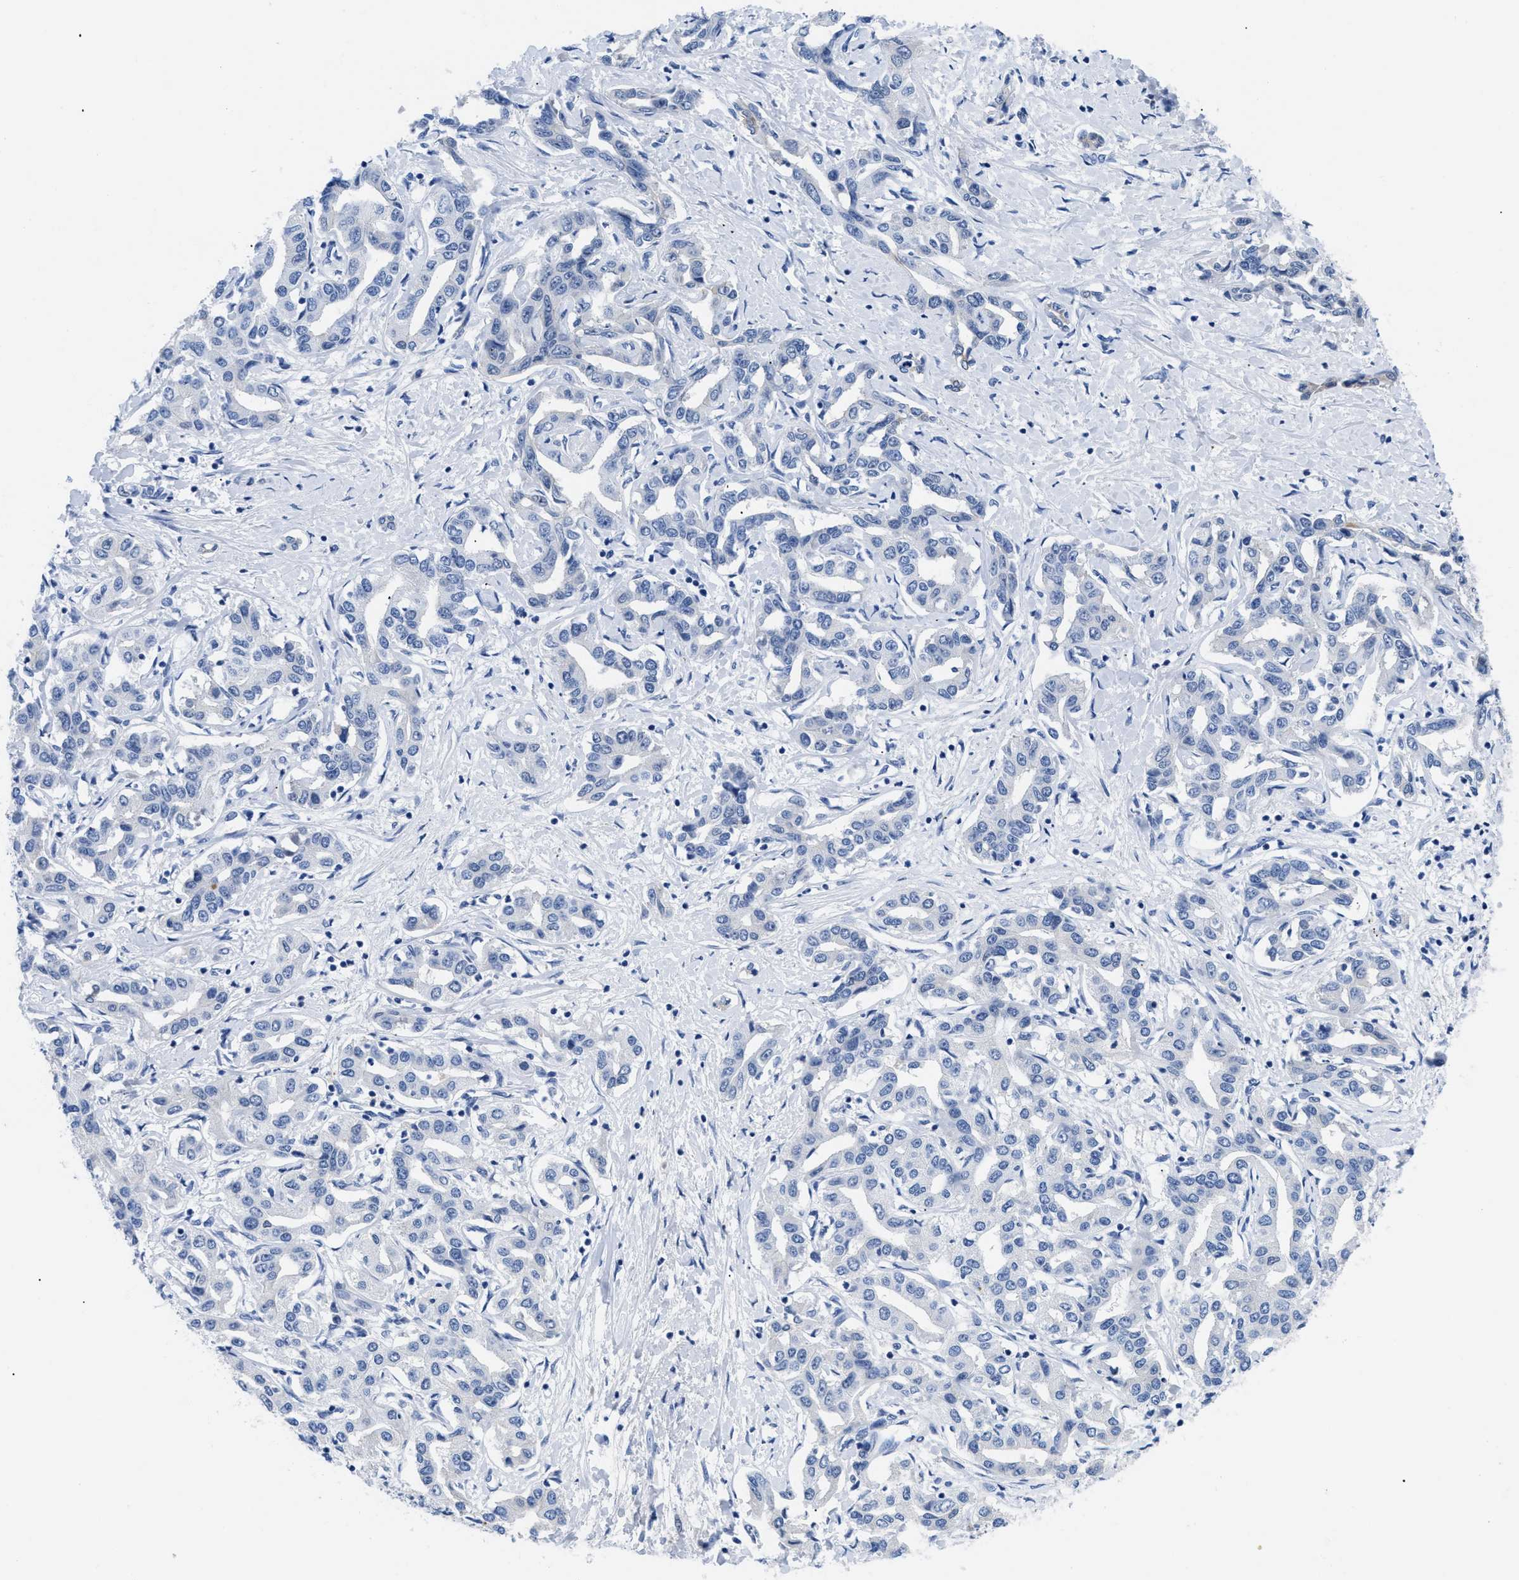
{"staining": {"intensity": "negative", "quantity": "none", "location": "none"}, "tissue": "liver cancer", "cell_type": "Tumor cells", "image_type": "cancer", "snomed": [{"axis": "morphology", "description": "Cholangiocarcinoma"}, {"axis": "topography", "description": "Liver"}], "caption": "An immunohistochemistry photomicrograph of liver cancer (cholangiocarcinoma) is shown. There is no staining in tumor cells of liver cancer (cholangiocarcinoma).", "gene": "TMEM68", "patient": {"sex": "male", "age": 59}}